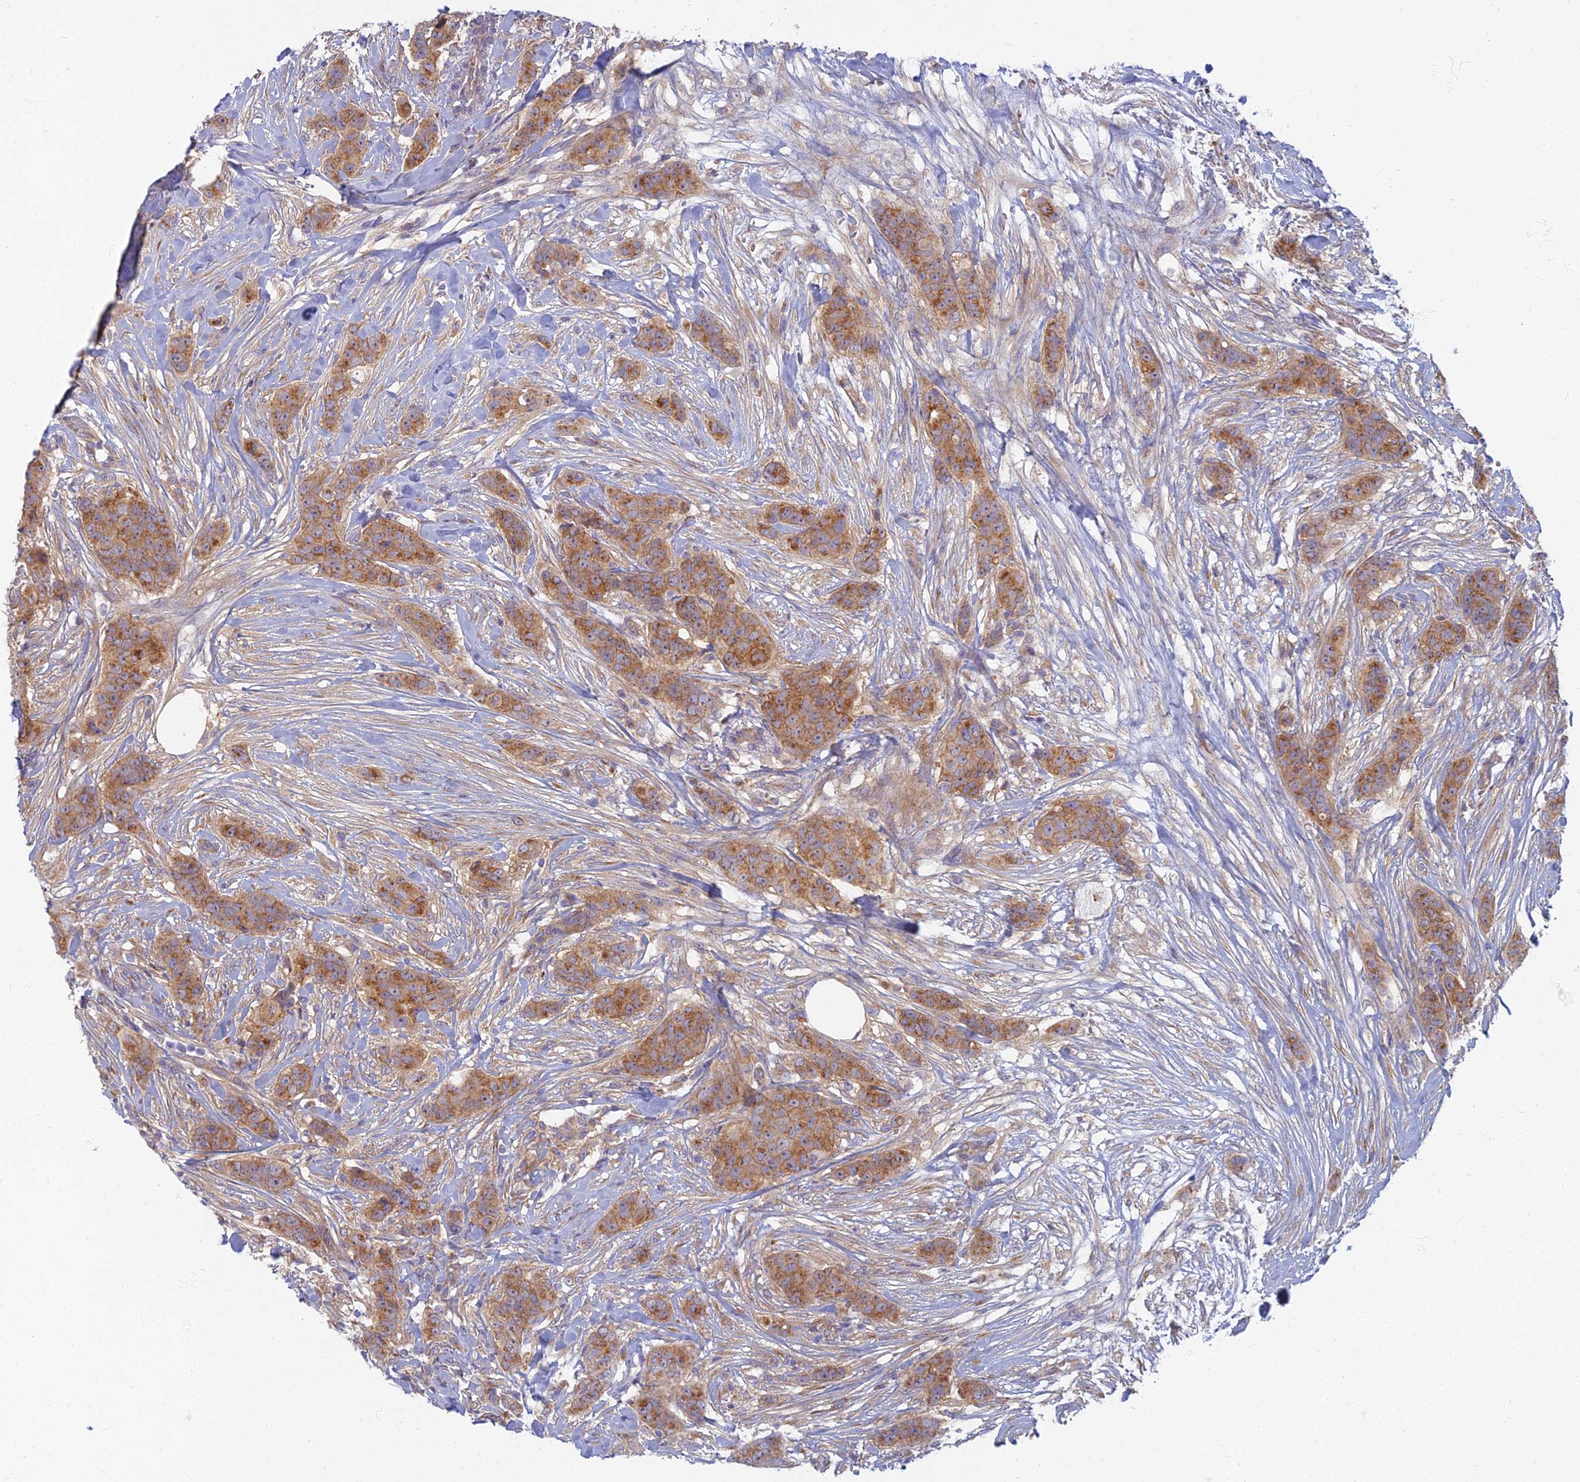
{"staining": {"intensity": "moderate", "quantity": ">75%", "location": "cytoplasmic/membranous"}, "tissue": "breast cancer", "cell_type": "Tumor cells", "image_type": "cancer", "snomed": [{"axis": "morphology", "description": "Duct carcinoma"}, {"axis": "topography", "description": "Breast"}], "caption": "A medium amount of moderate cytoplasmic/membranous positivity is identified in about >75% of tumor cells in breast cancer (invasive ductal carcinoma) tissue.", "gene": "PROX2", "patient": {"sex": "female", "age": 40}}